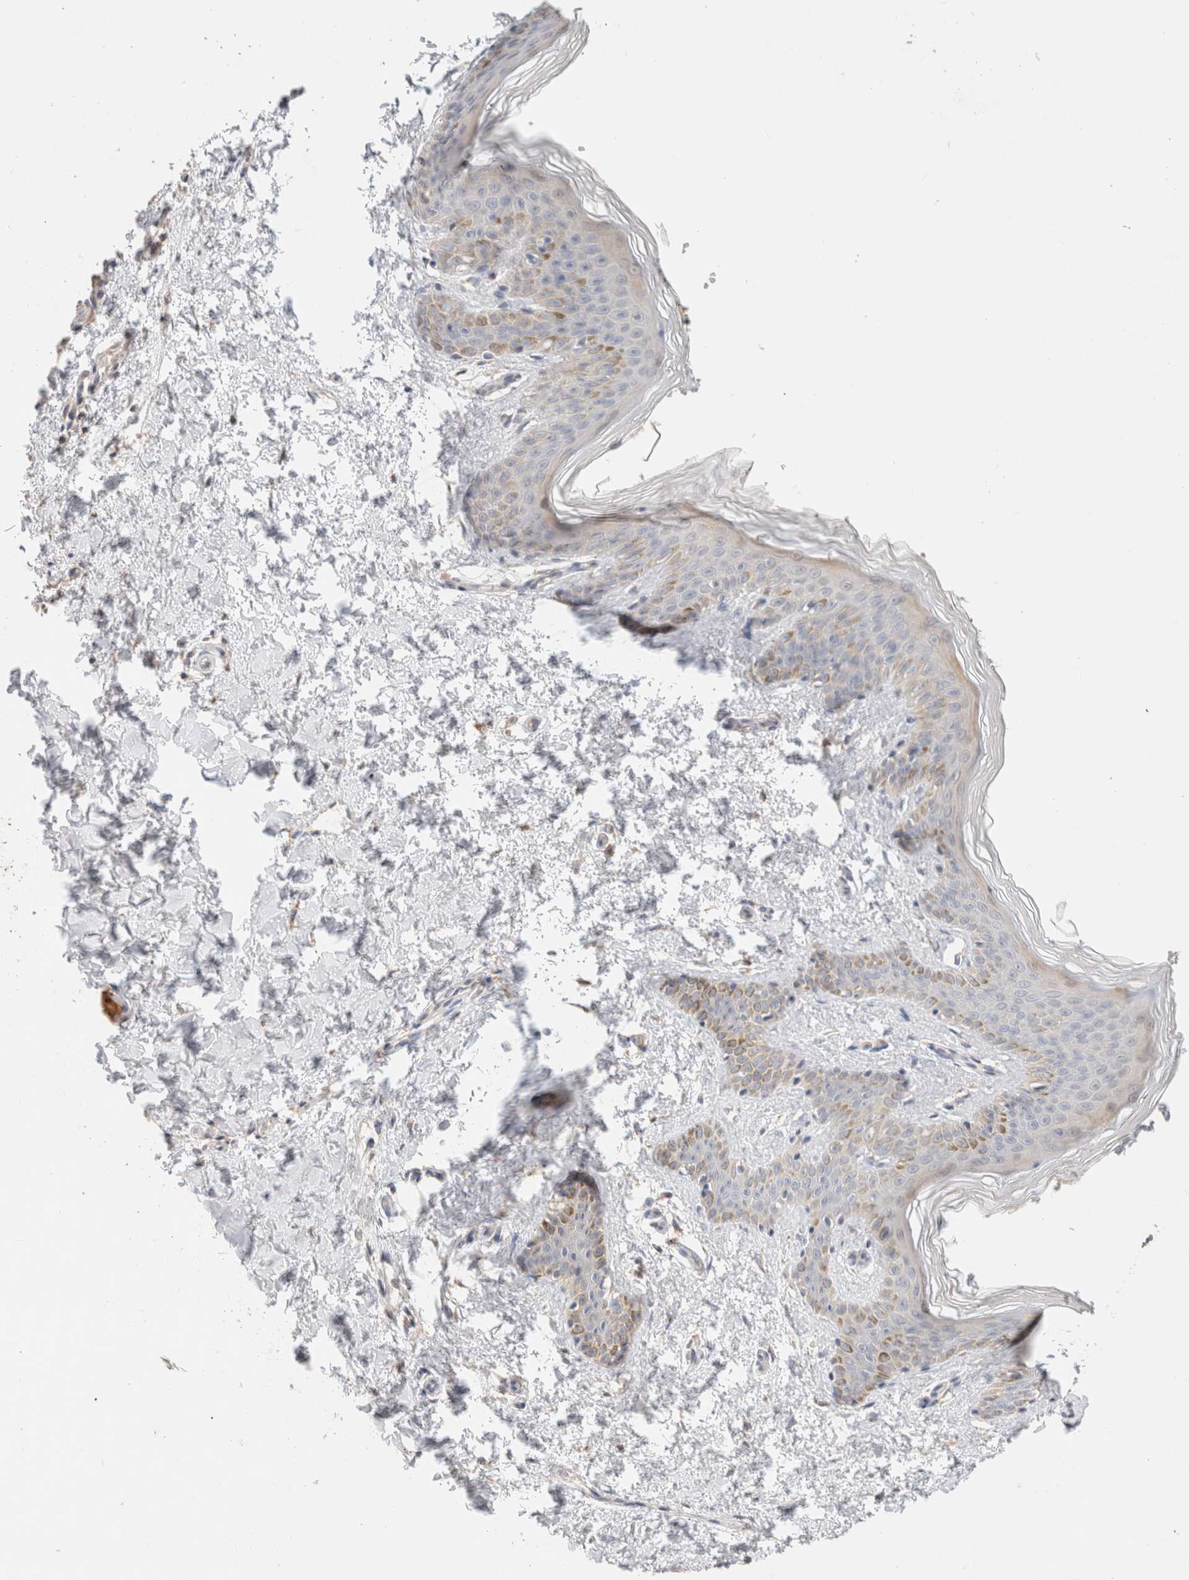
{"staining": {"intensity": "negative", "quantity": "none", "location": "none"}, "tissue": "skin", "cell_type": "Fibroblasts", "image_type": "normal", "snomed": [{"axis": "morphology", "description": "Normal tissue, NOS"}, {"axis": "morphology", "description": "Neoplasm, benign, NOS"}, {"axis": "topography", "description": "Skin"}, {"axis": "topography", "description": "Soft tissue"}], "caption": "Immunohistochemical staining of benign skin shows no significant staining in fibroblasts. (Brightfield microscopy of DAB IHC at high magnification).", "gene": "CA13", "patient": {"sex": "male", "age": 26}}